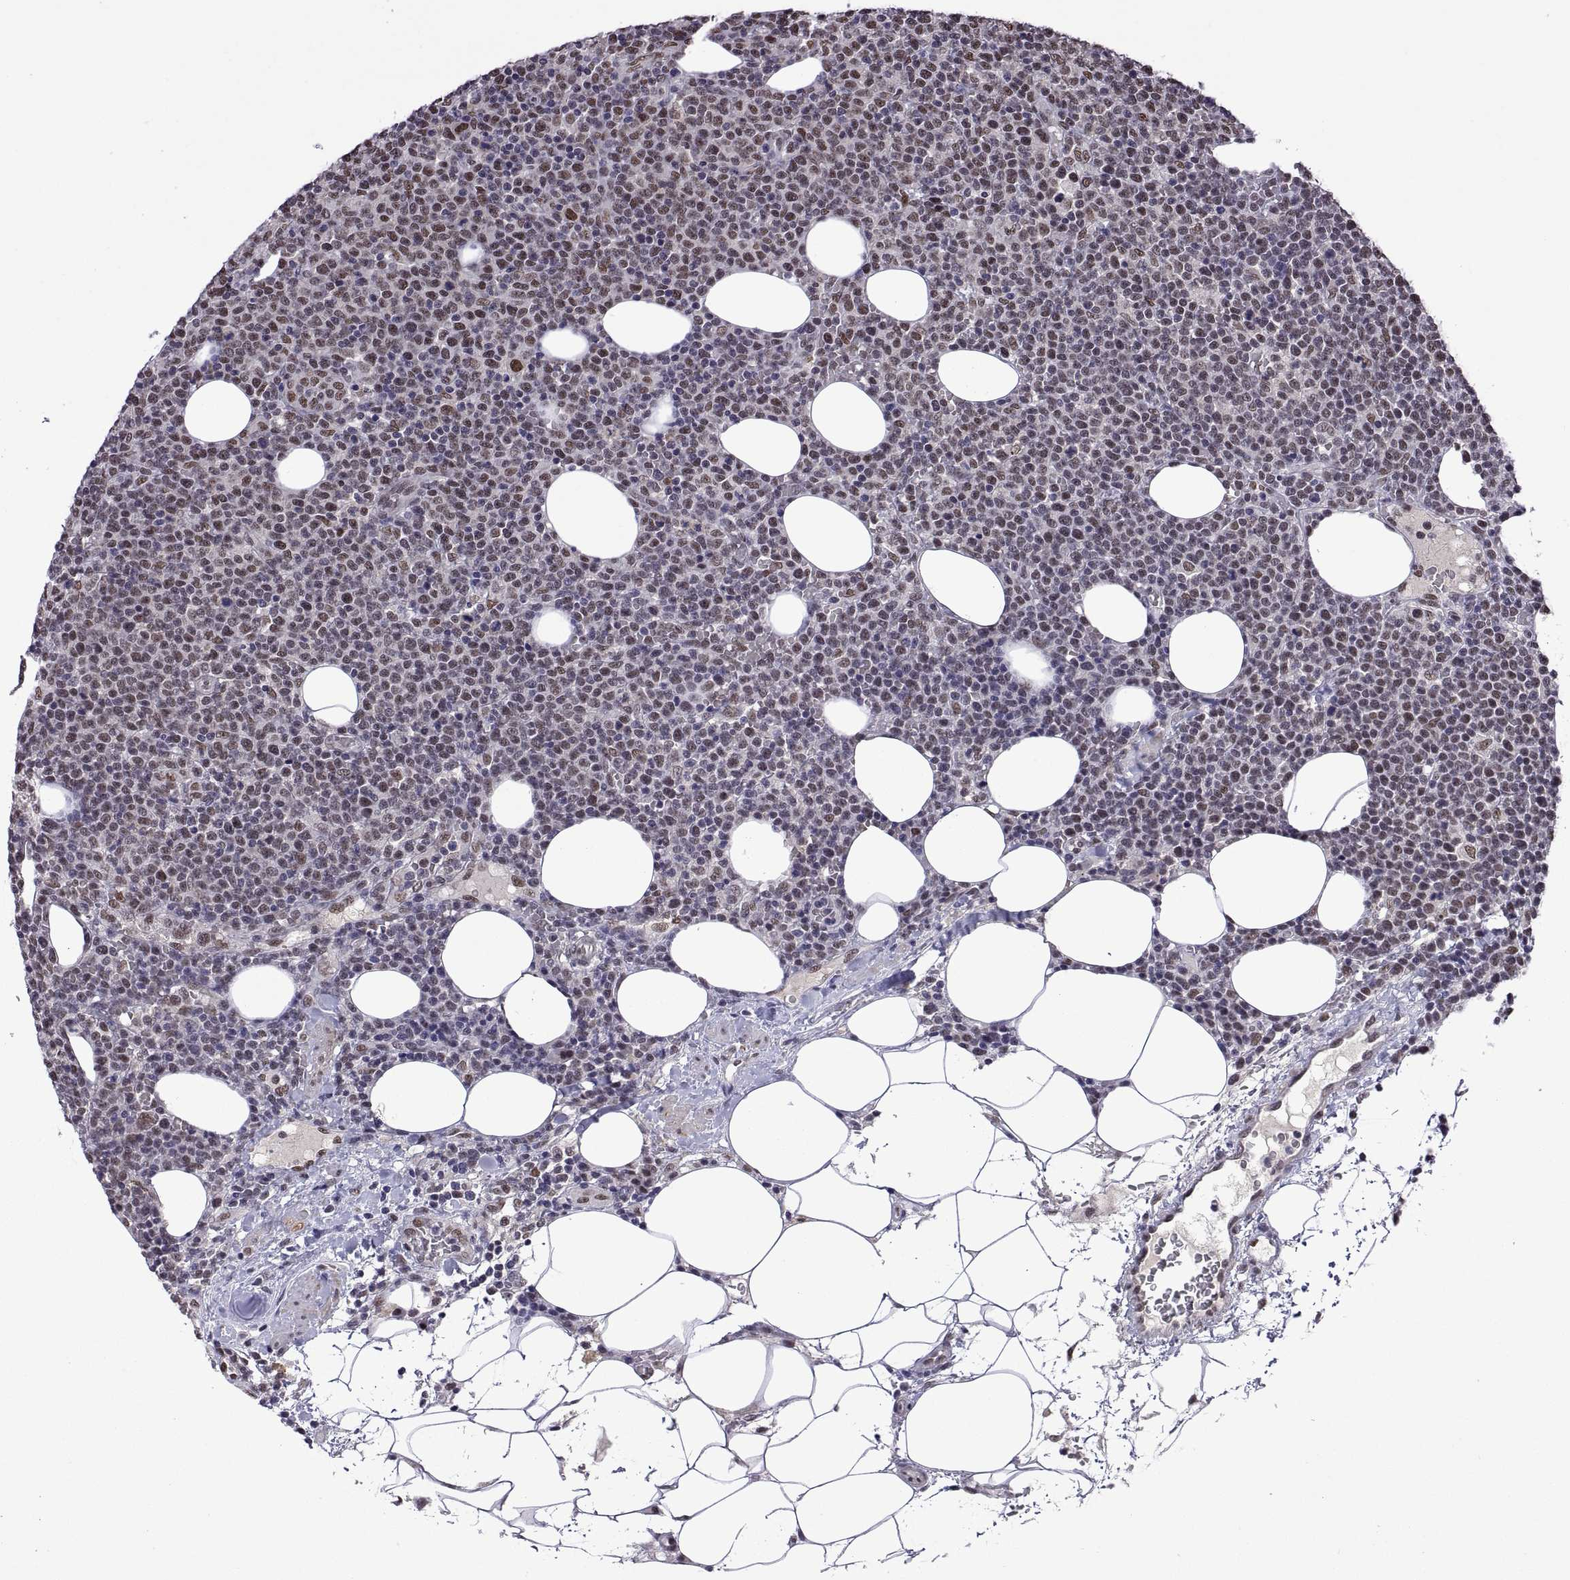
{"staining": {"intensity": "weak", "quantity": ">75%", "location": "nuclear"}, "tissue": "lymphoma", "cell_type": "Tumor cells", "image_type": "cancer", "snomed": [{"axis": "morphology", "description": "Malignant lymphoma, non-Hodgkin's type, High grade"}, {"axis": "topography", "description": "Lymph node"}], "caption": "The micrograph demonstrates immunohistochemical staining of high-grade malignant lymphoma, non-Hodgkin's type. There is weak nuclear staining is present in approximately >75% of tumor cells.", "gene": "NR4A1", "patient": {"sex": "male", "age": 61}}